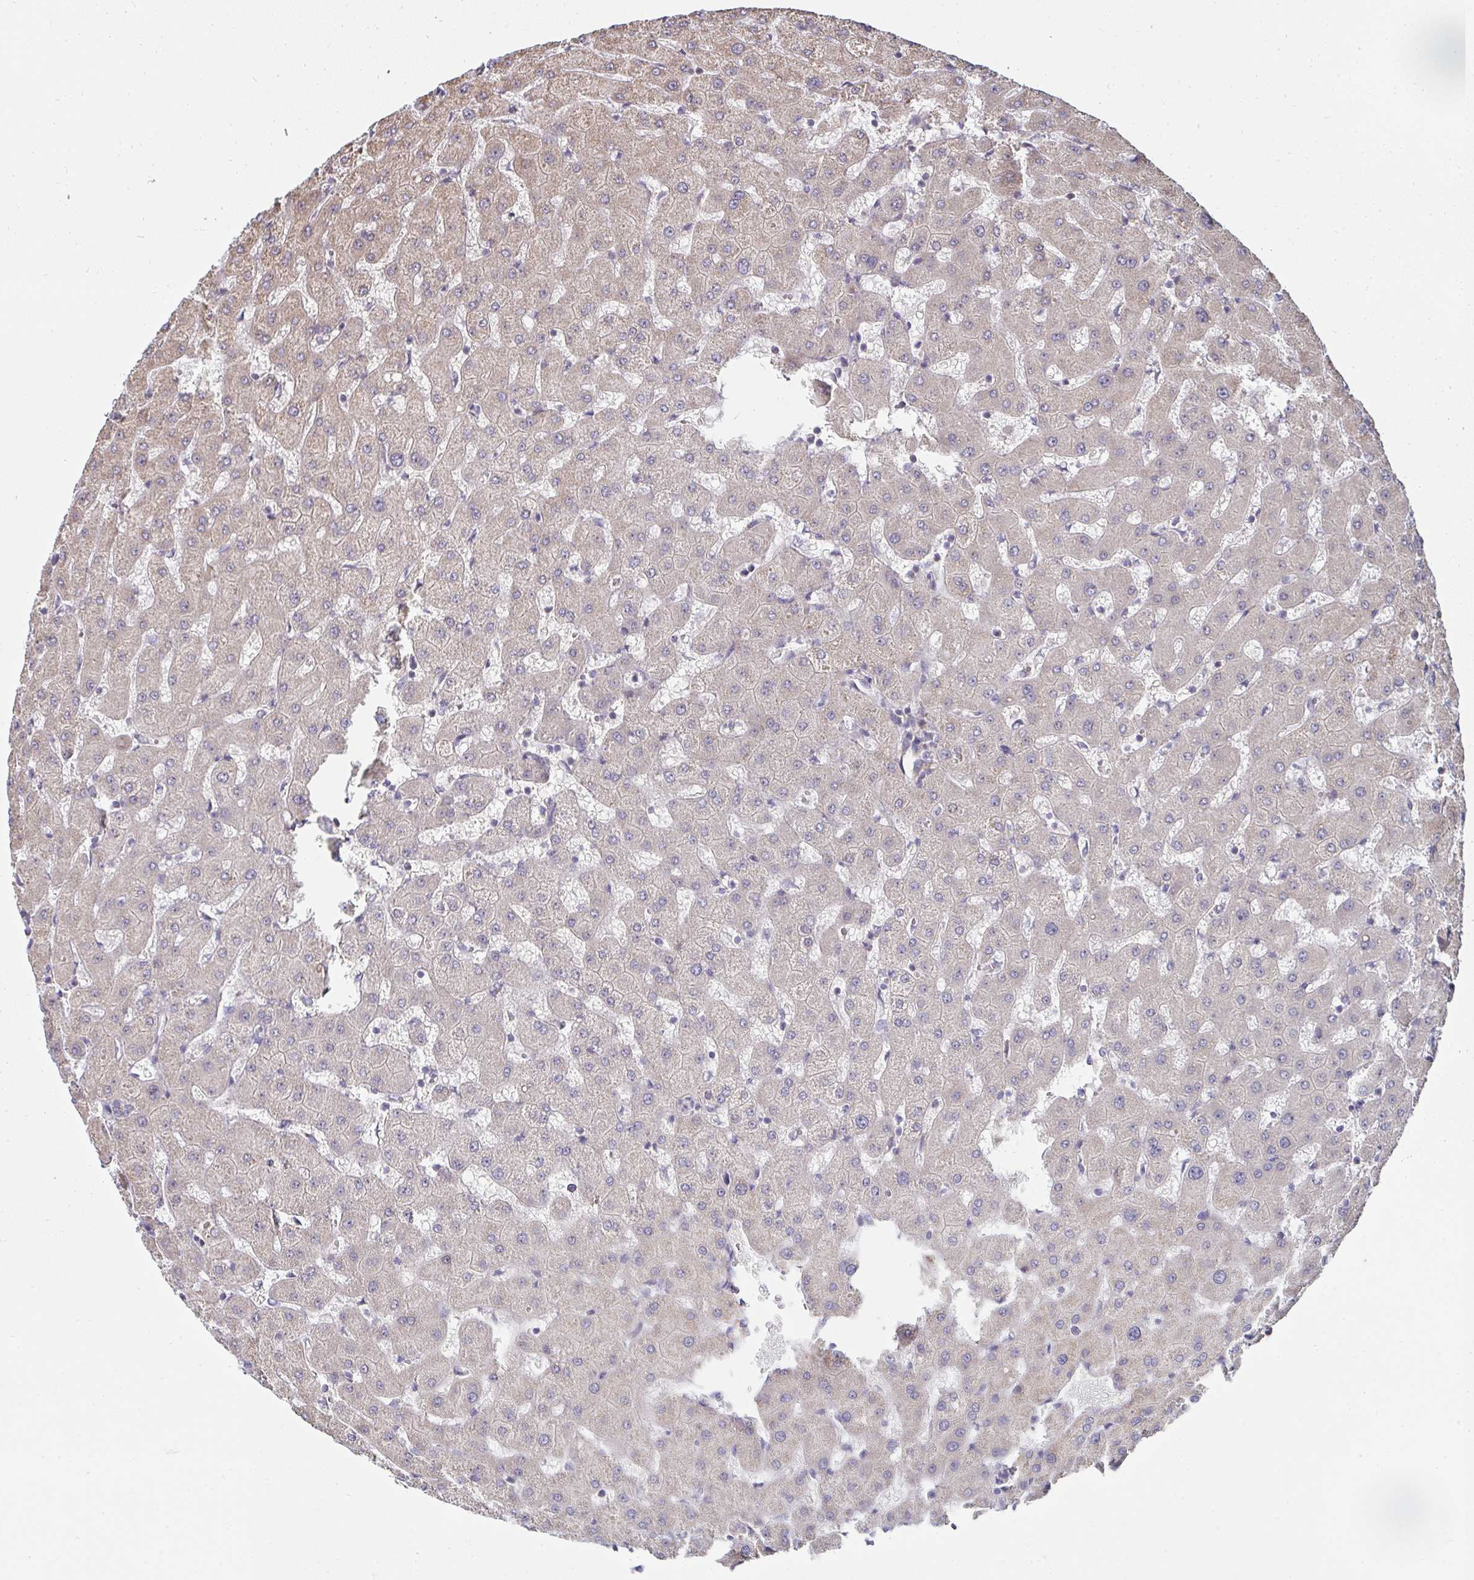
{"staining": {"intensity": "negative", "quantity": "none", "location": "none"}, "tissue": "liver", "cell_type": "Cholangiocytes", "image_type": "normal", "snomed": [{"axis": "morphology", "description": "Normal tissue, NOS"}, {"axis": "topography", "description": "Liver"}], "caption": "Photomicrograph shows no protein staining in cholangiocytes of benign liver. Brightfield microscopy of IHC stained with DAB (brown) and hematoxylin (blue), captured at high magnification.", "gene": "AGTPBP1", "patient": {"sex": "female", "age": 63}}